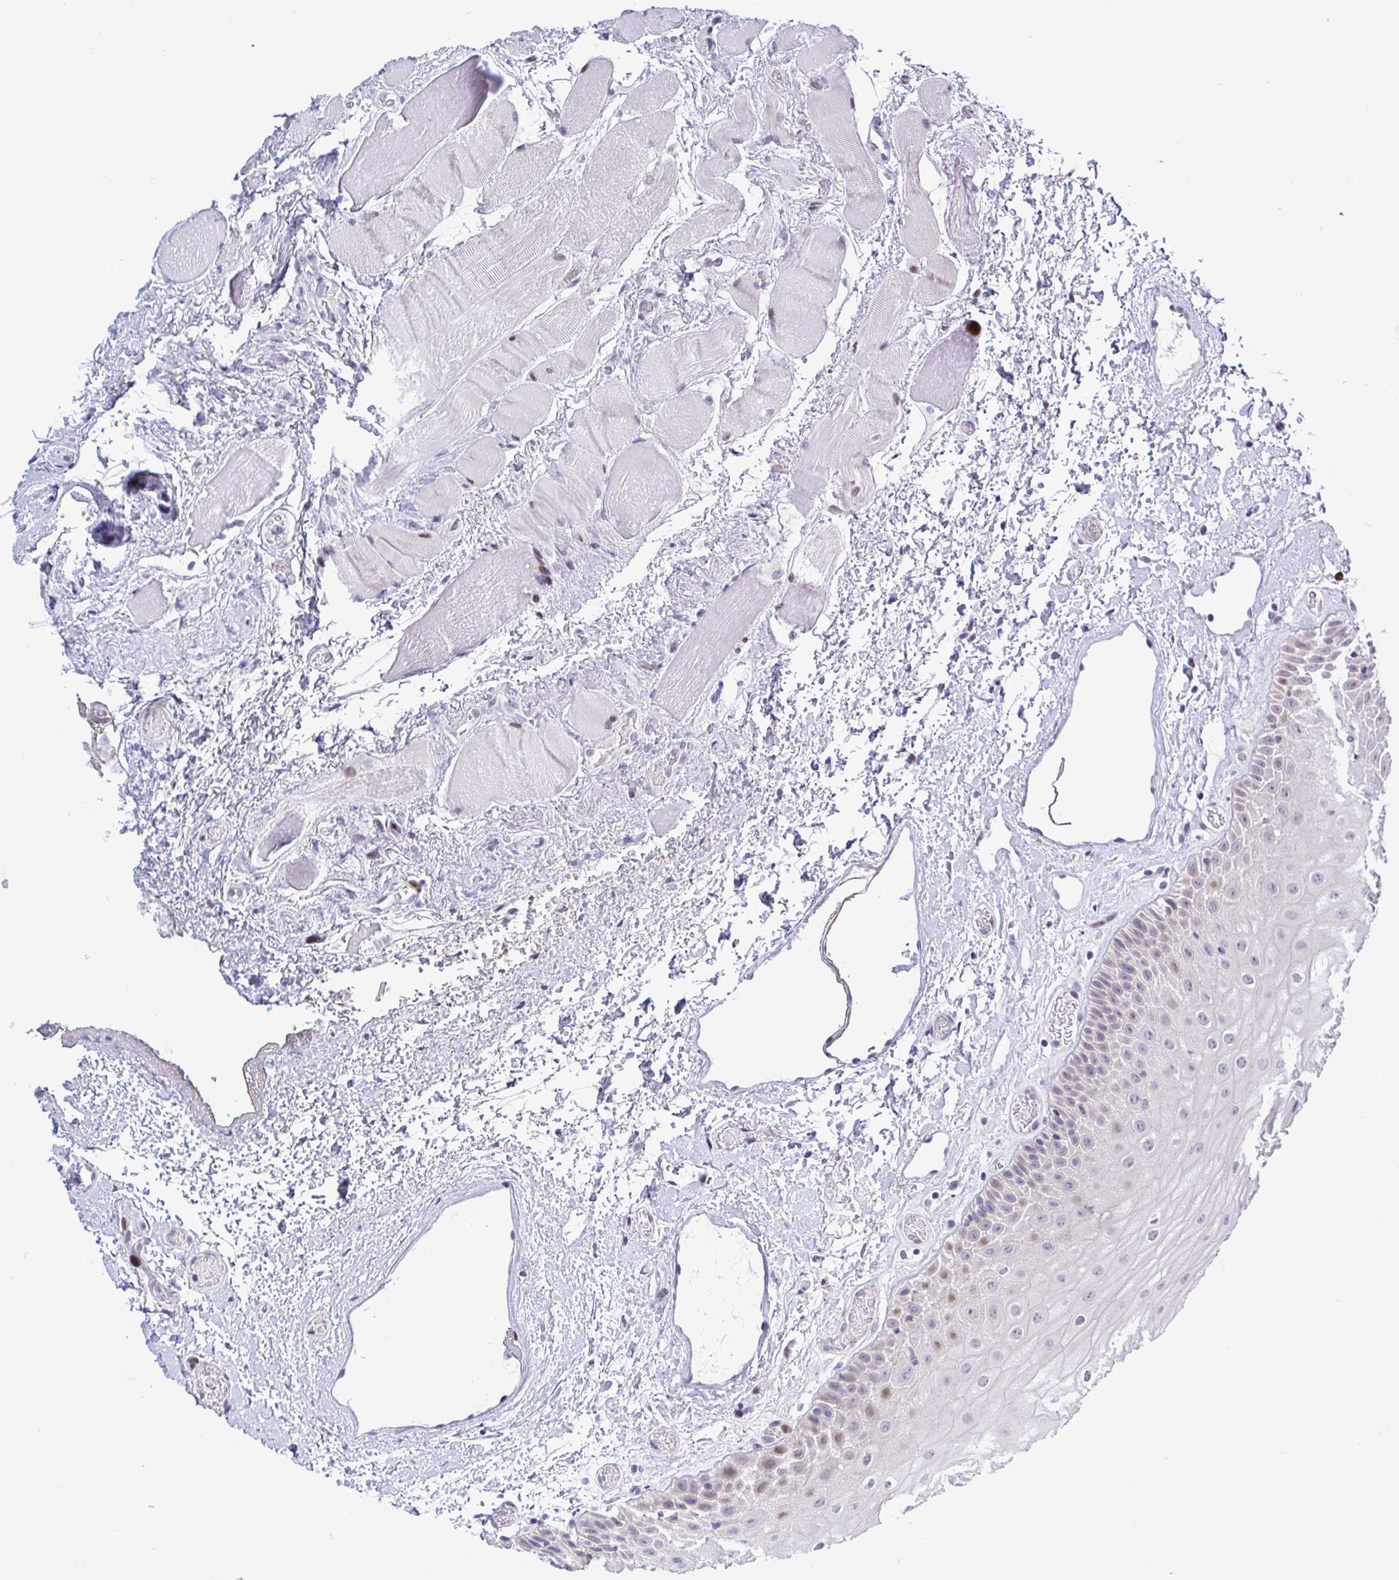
{"staining": {"intensity": "moderate", "quantity": "<25%", "location": "nuclear"}, "tissue": "oral mucosa", "cell_type": "Squamous epithelial cells", "image_type": "normal", "snomed": [{"axis": "morphology", "description": "Normal tissue, NOS"}, {"axis": "topography", "description": "Oral tissue"}], "caption": "Moderate nuclear staining is identified in approximately <25% of squamous epithelial cells in normal oral mucosa. (Stains: DAB in brown, nuclei in blue, Microscopy: brightfield microscopy at high magnification).", "gene": "TAB1", "patient": {"sex": "female", "age": 82}}